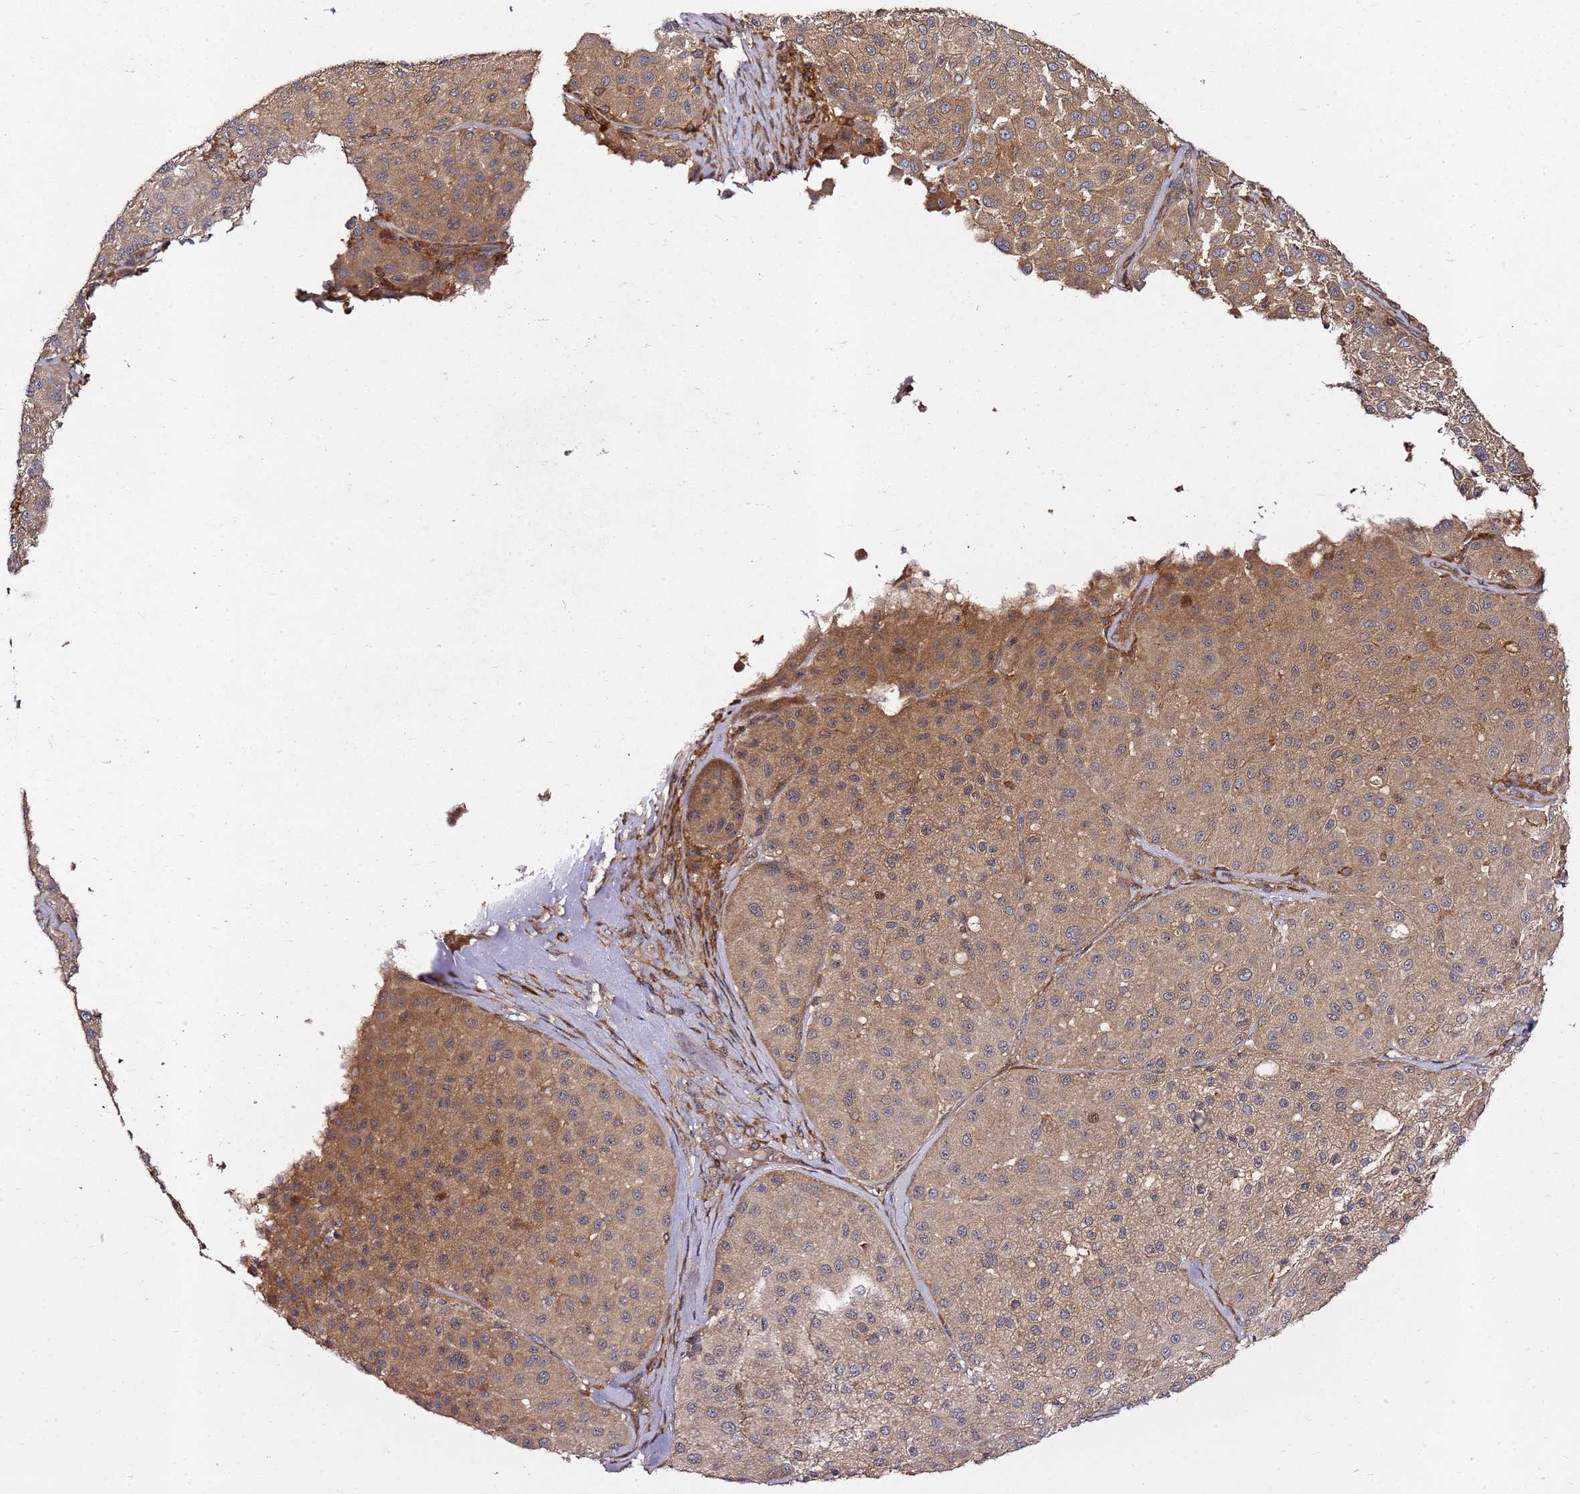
{"staining": {"intensity": "weak", "quantity": ">75%", "location": "cytoplasmic/membranous"}, "tissue": "melanoma", "cell_type": "Tumor cells", "image_type": "cancer", "snomed": [{"axis": "morphology", "description": "Malignant melanoma, Metastatic site"}, {"axis": "topography", "description": "Smooth muscle"}], "caption": "Melanoma was stained to show a protein in brown. There is low levels of weak cytoplasmic/membranous expression in about >75% of tumor cells.", "gene": "PRMT7", "patient": {"sex": "male", "age": 41}}